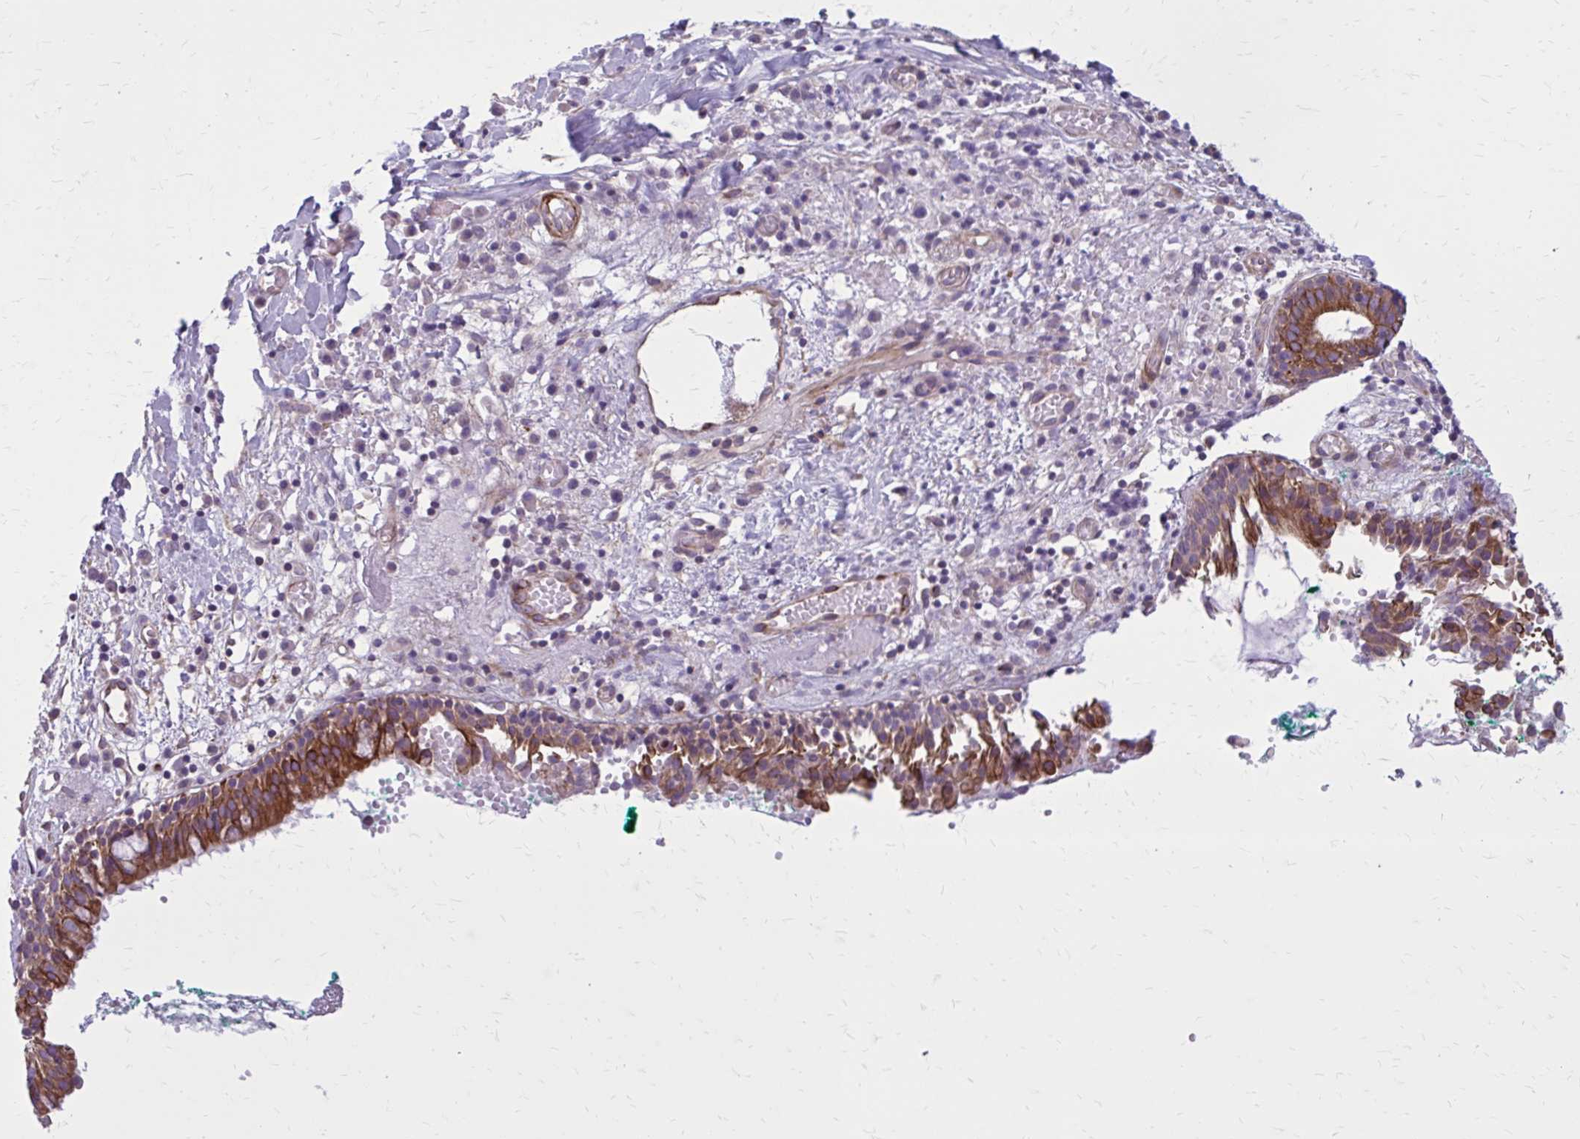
{"staining": {"intensity": "strong", "quantity": ">75%", "location": "cytoplasmic/membranous"}, "tissue": "nasopharynx", "cell_type": "Respiratory epithelial cells", "image_type": "normal", "snomed": [{"axis": "morphology", "description": "Normal tissue, NOS"}, {"axis": "morphology", "description": "Basal cell carcinoma"}, {"axis": "topography", "description": "Cartilage tissue"}, {"axis": "topography", "description": "Nasopharynx"}, {"axis": "topography", "description": "Oral tissue"}], "caption": "An image of nasopharynx stained for a protein demonstrates strong cytoplasmic/membranous brown staining in respiratory epithelial cells. (DAB (3,3'-diaminobenzidine) IHC with brightfield microscopy, high magnification).", "gene": "FAP", "patient": {"sex": "female", "age": 77}}